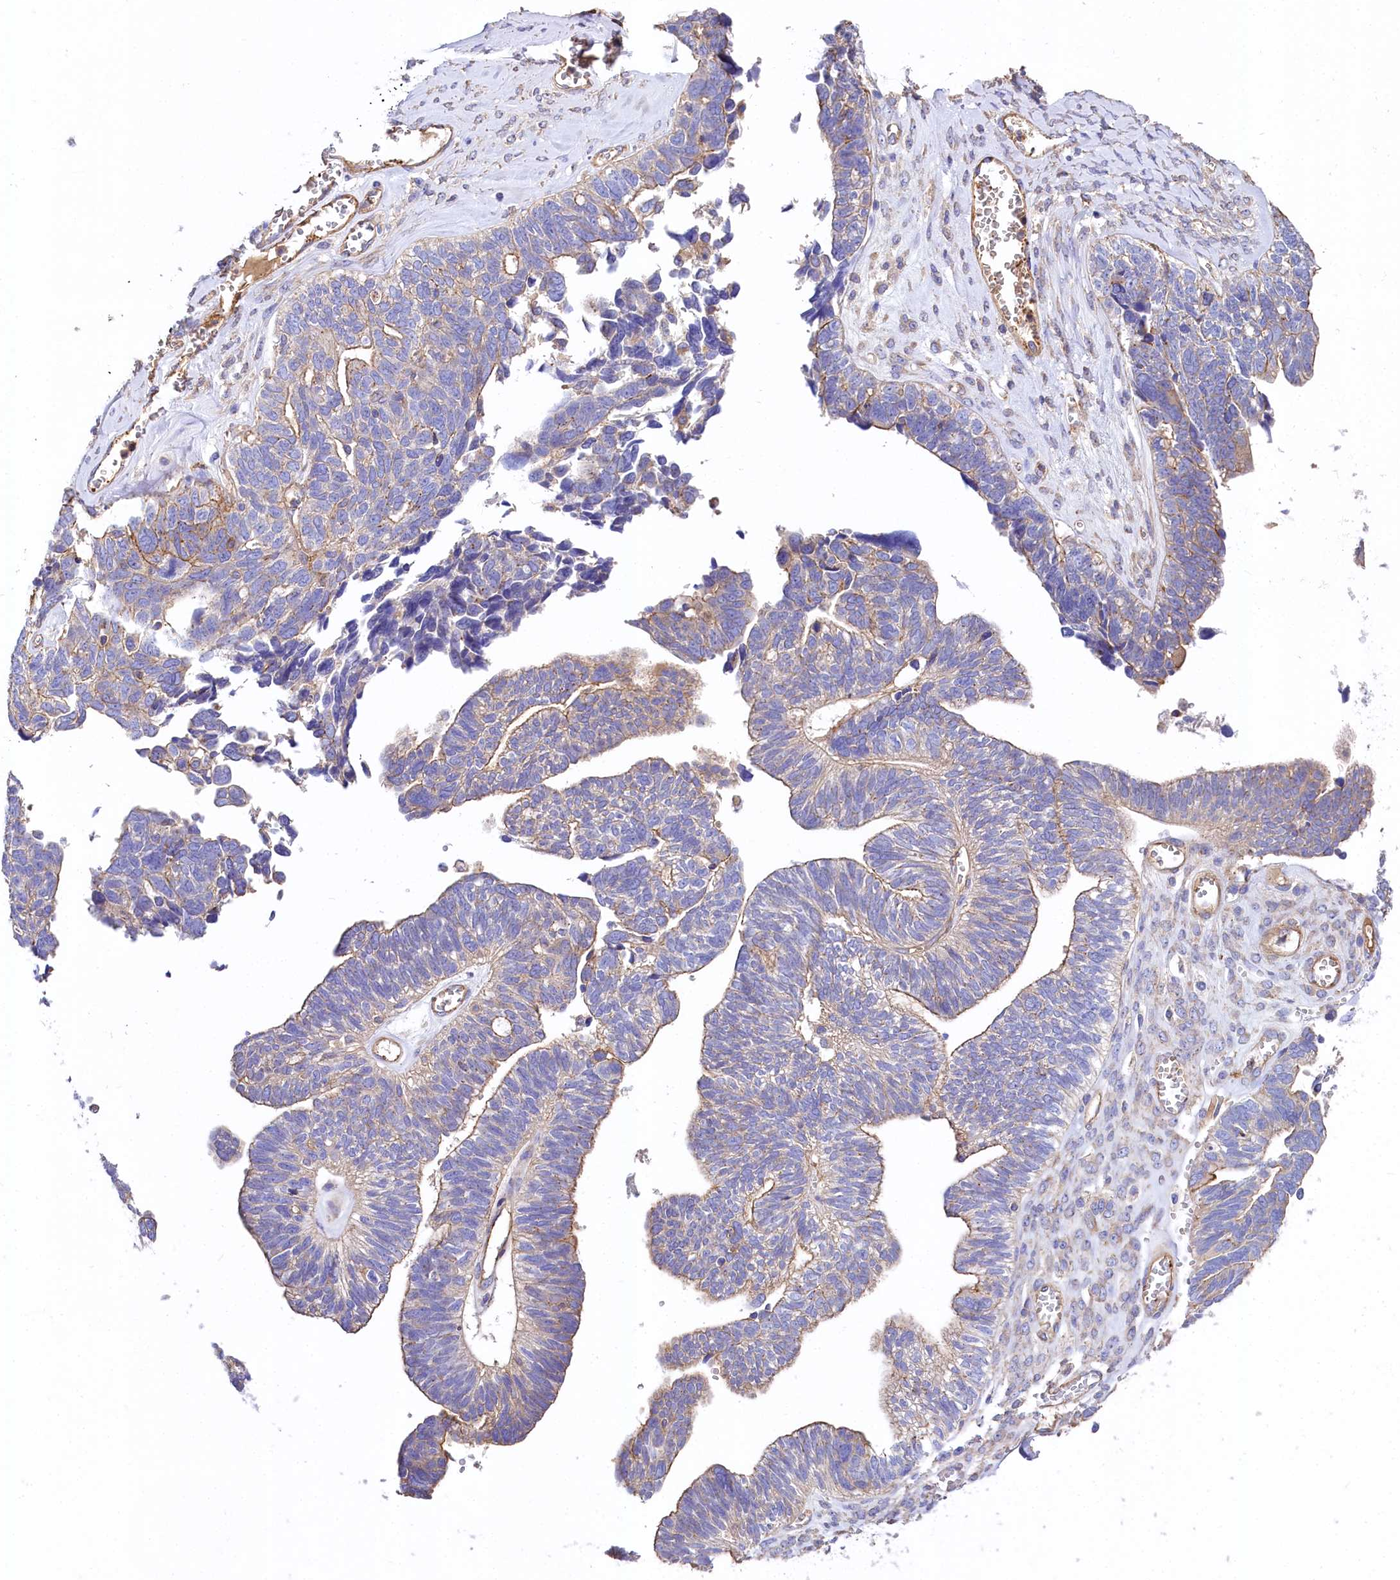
{"staining": {"intensity": "weak", "quantity": "25%-75%", "location": "cytoplasmic/membranous"}, "tissue": "ovarian cancer", "cell_type": "Tumor cells", "image_type": "cancer", "snomed": [{"axis": "morphology", "description": "Cystadenocarcinoma, serous, NOS"}, {"axis": "topography", "description": "Ovary"}], "caption": "Brown immunohistochemical staining in ovarian cancer demonstrates weak cytoplasmic/membranous positivity in approximately 25%-75% of tumor cells.", "gene": "FCHSD2", "patient": {"sex": "female", "age": 79}}